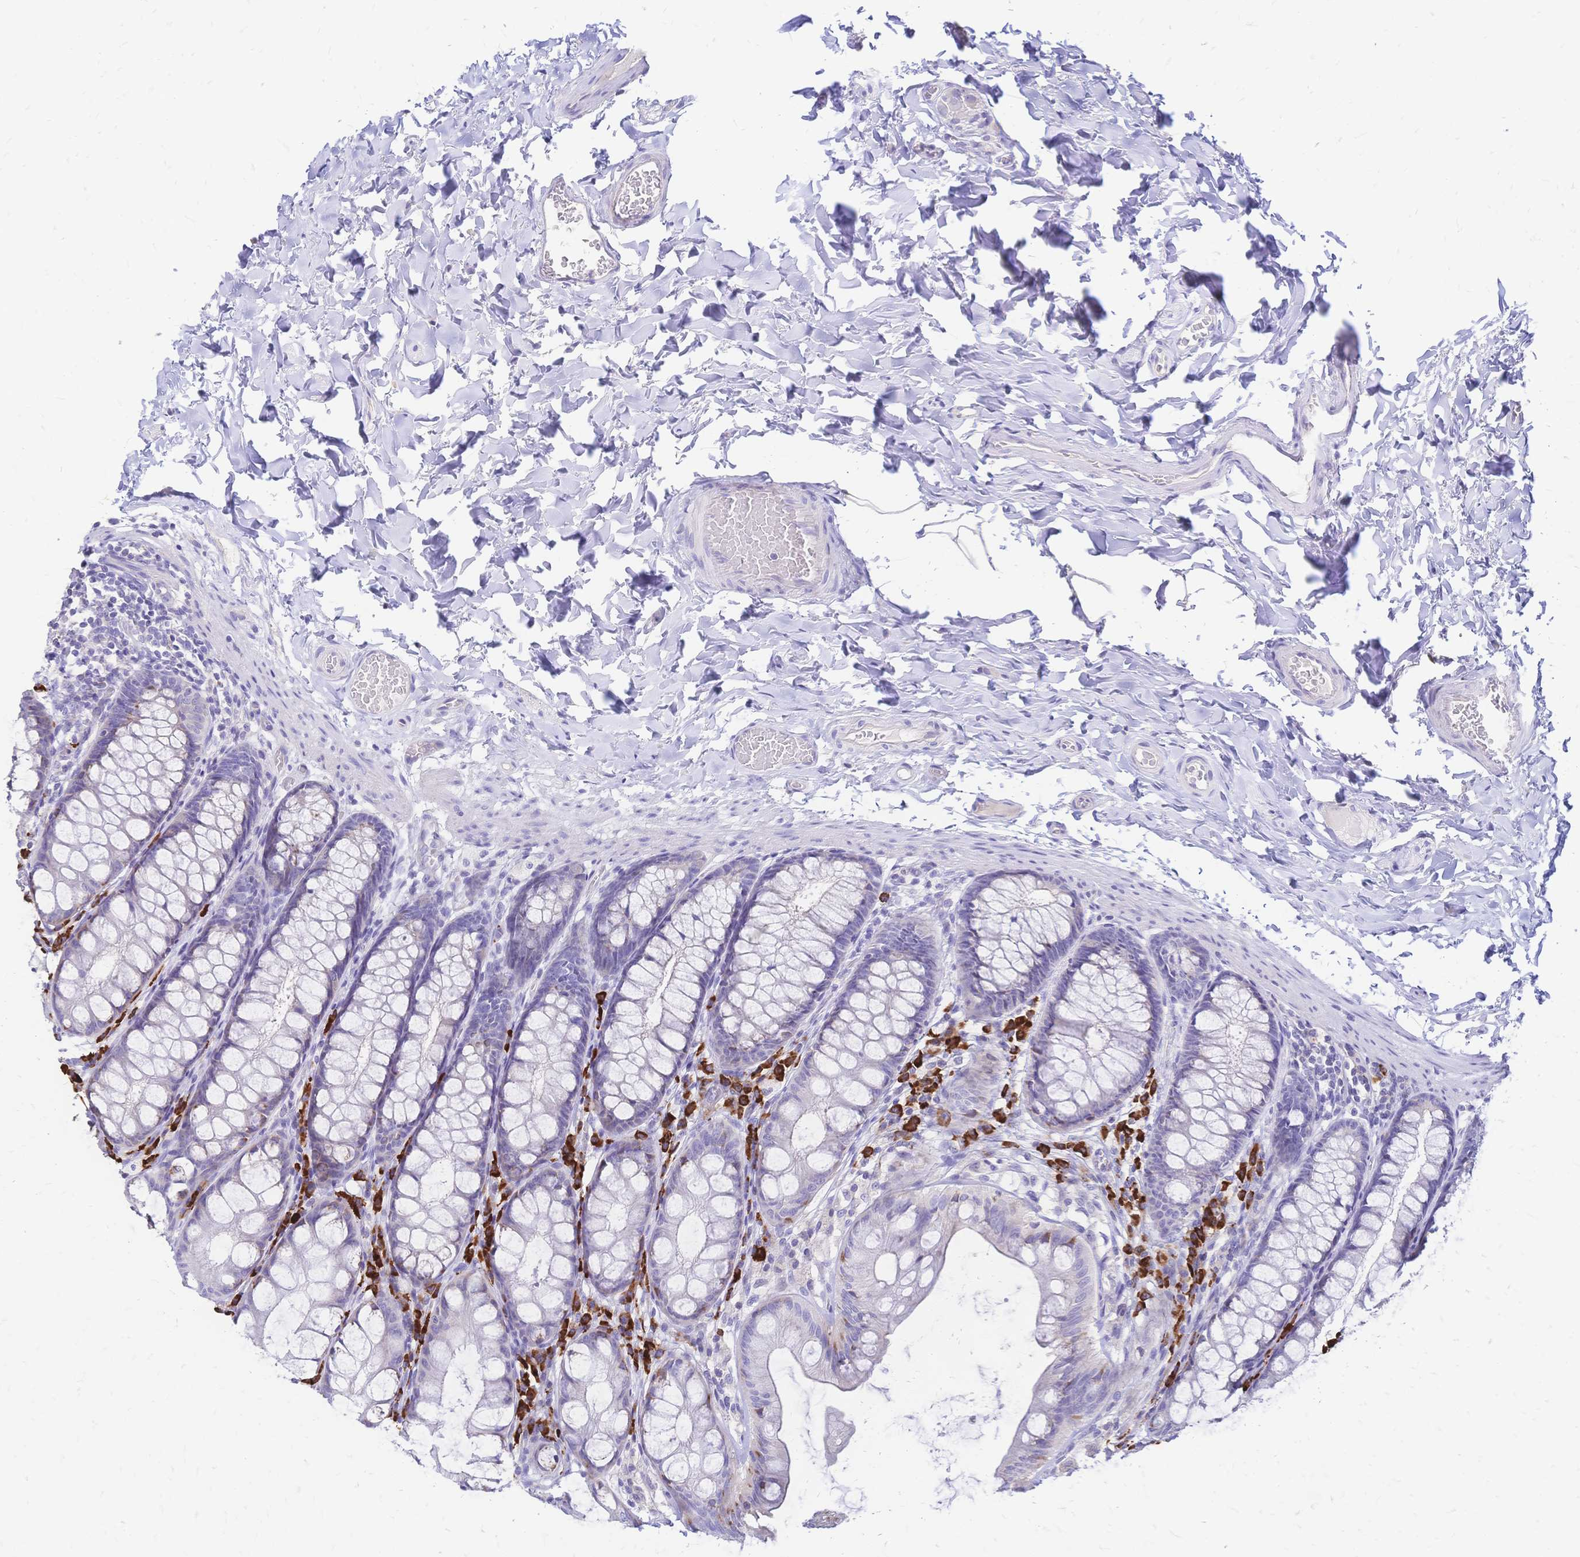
{"staining": {"intensity": "negative", "quantity": "none", "location": "none"}, "tissue": "colon", "cell_type": "Endothelial cells", "image_type": "normal", "snomed": [{"axis": "morphology", "description": "Normal tissue, NOS"}, {"axis": "topography", "description": "Colon"}], "caption": "IHC of unremarkable colon displays no staining in endothelial cells. (Immunohistochemistry (ihc), brightfield microscopy, high magnification).", "gene": "IL2RA", "patient": {"sex": "male", "age": 47}}